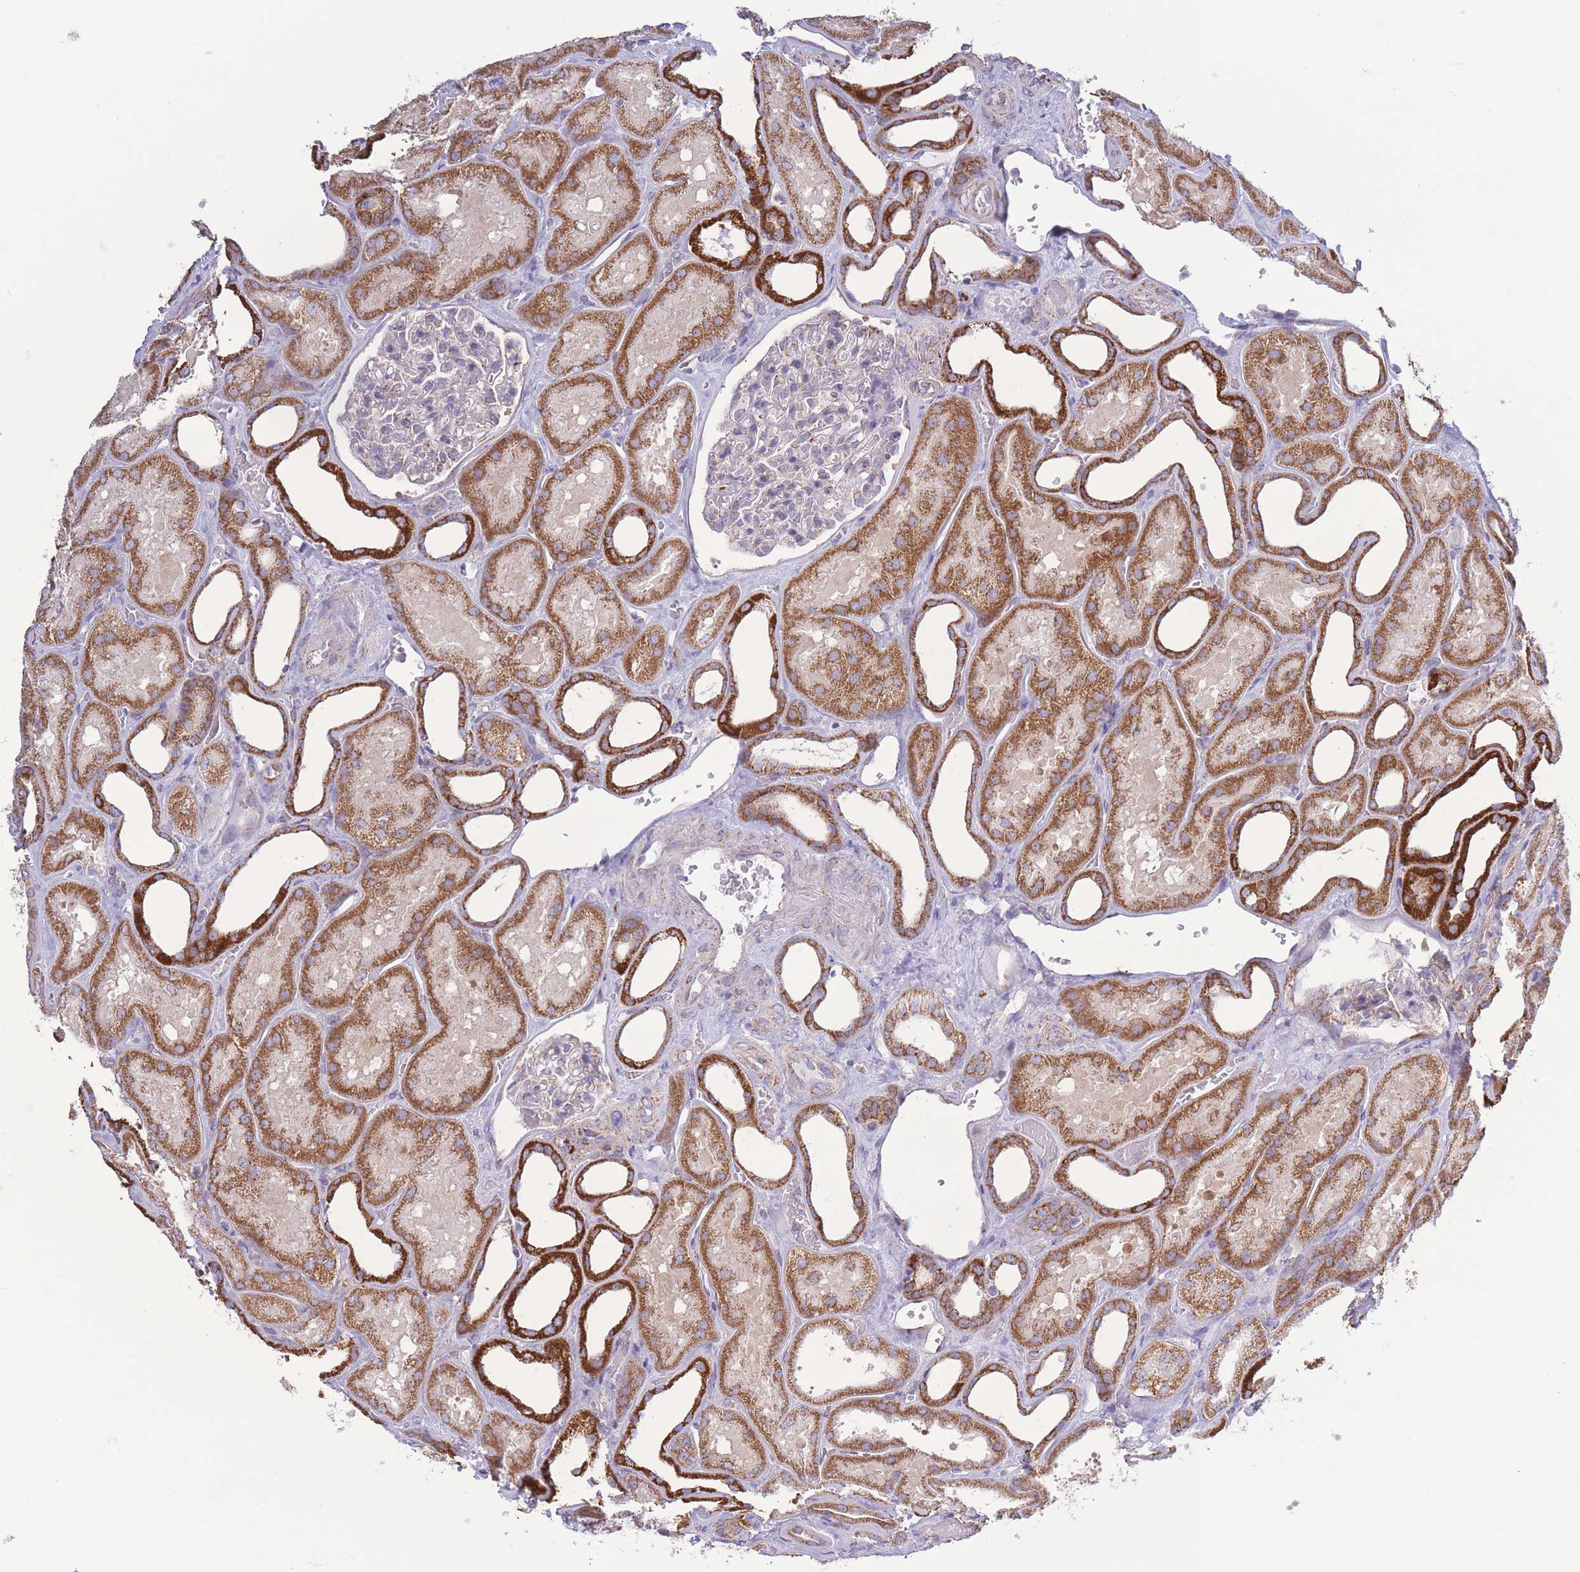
{"staining": {"intensity": "negative", "quantity": "none", "location": "none"}, "tissue": "kidney", "cell_type": "Cells in glomeruli", "image_type": "normal", "snomed": [{"axis": "morphology", "description": "Normal tissue, NOS"}, {"axis": "morphology", "description": "Adenocarcinoma, NOS"}, {"axis": "topography", "description": "Kidney"}], "caption": "Normal kidney was stained to show a protein in brown. There is no significant positivity in cells in glomeruli. (Immunohistochemistry (ihc), brightfield microscopy, high magnification).", "gene": "PDHA1", "patient": {"sex": "female", "age": 68}}